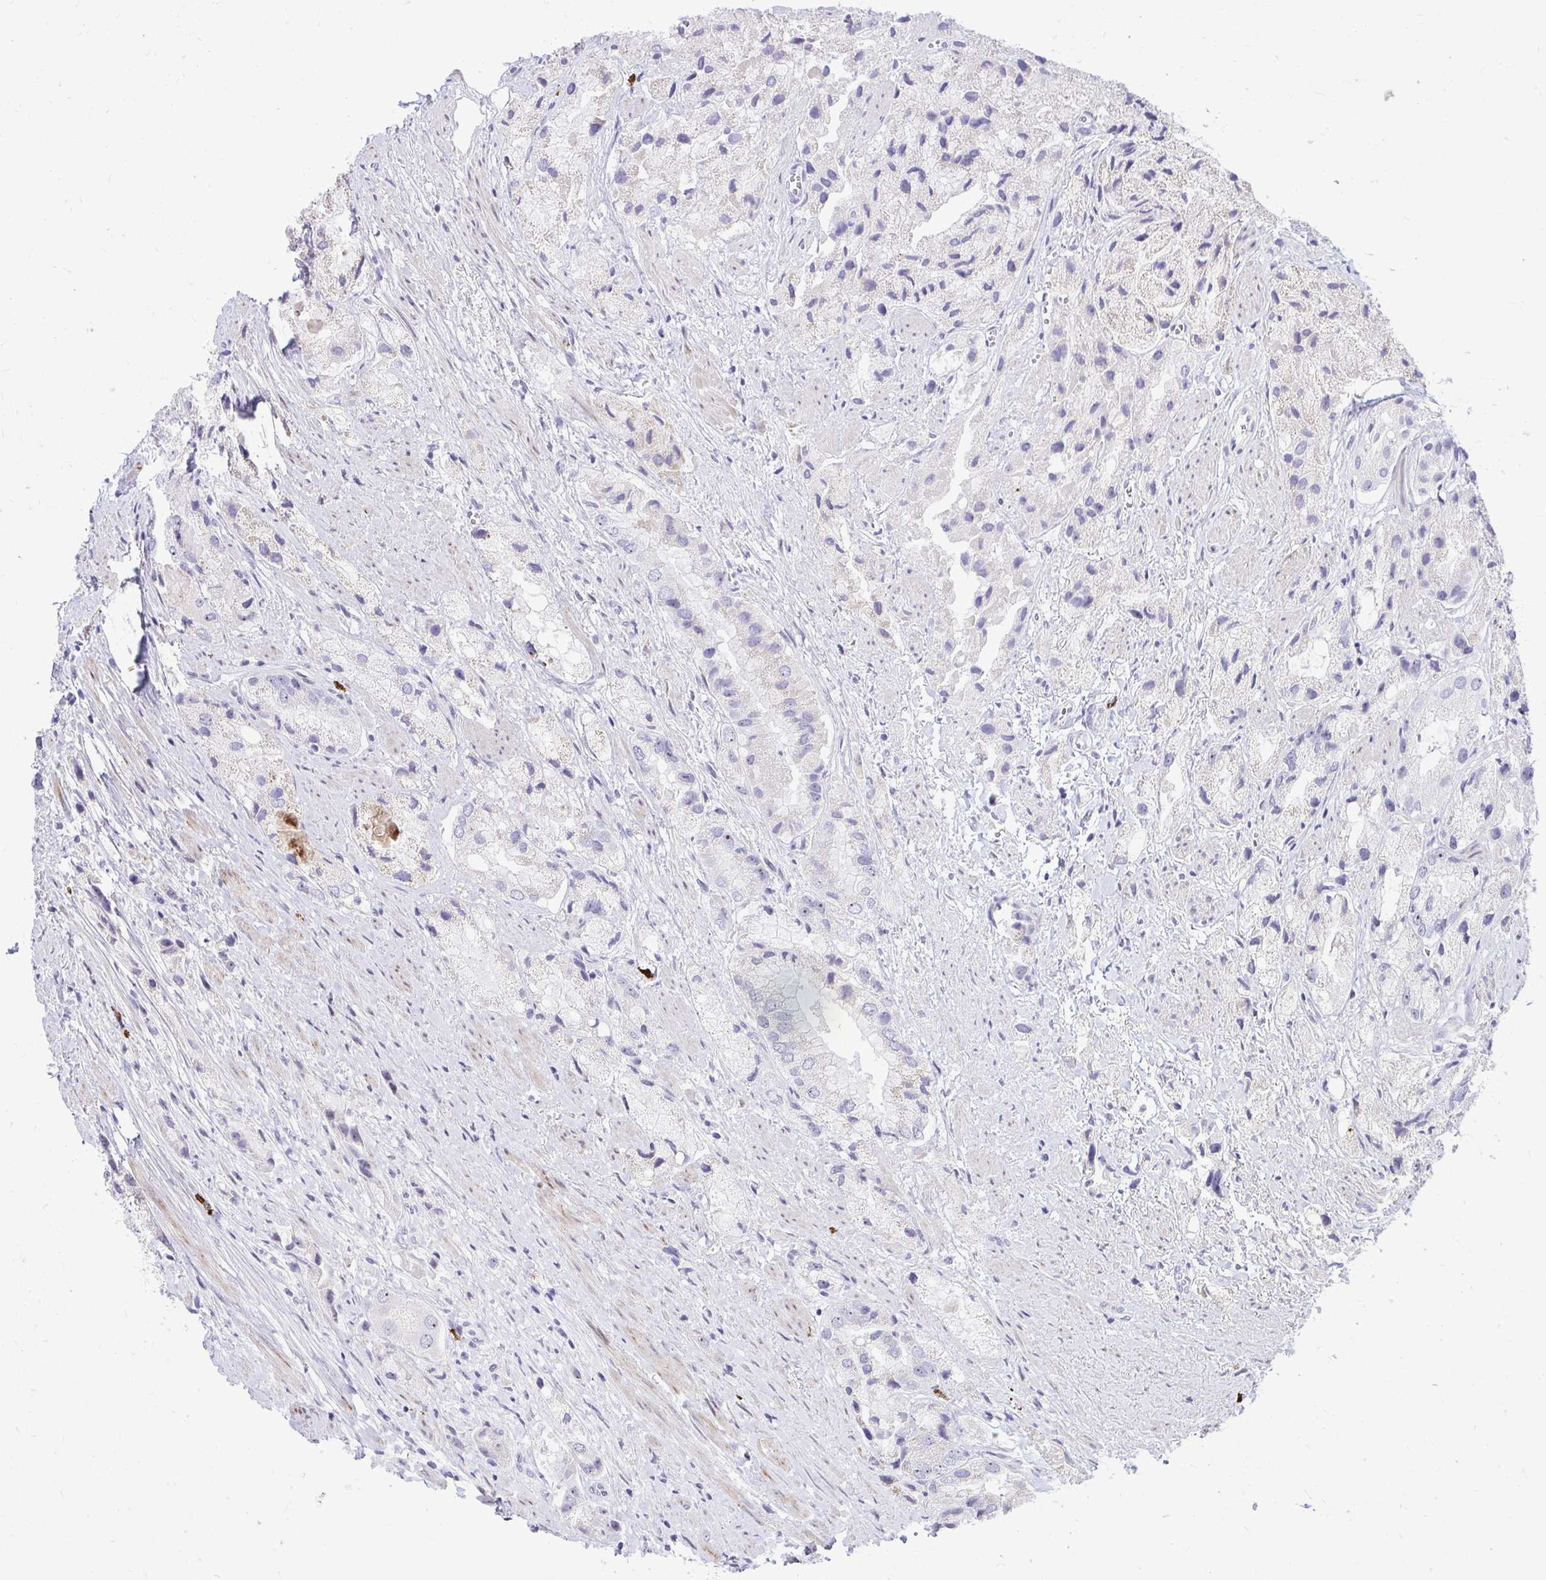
{"staining": {"intensity": "negative", "quantity": "none", "location": "none"}, "tissue": "prostate cancer", "cell_type": "Tumor cells", "image_type": "cancer", "snomed": [{"axis": "morphology", "description": "Adenocarcinoma, Low grade"}, {"axis": "topography", "description": "Prostate"}], "caption": "Protein analysis of prostate cancer reveals no significant expression in tumor cells. (Brightfield microscopy of DAB (3,3'-diaminobenzidine) IHC at high magnification).", "gene": "DLX4", "patient": {"sex": "male", "age": 69}}